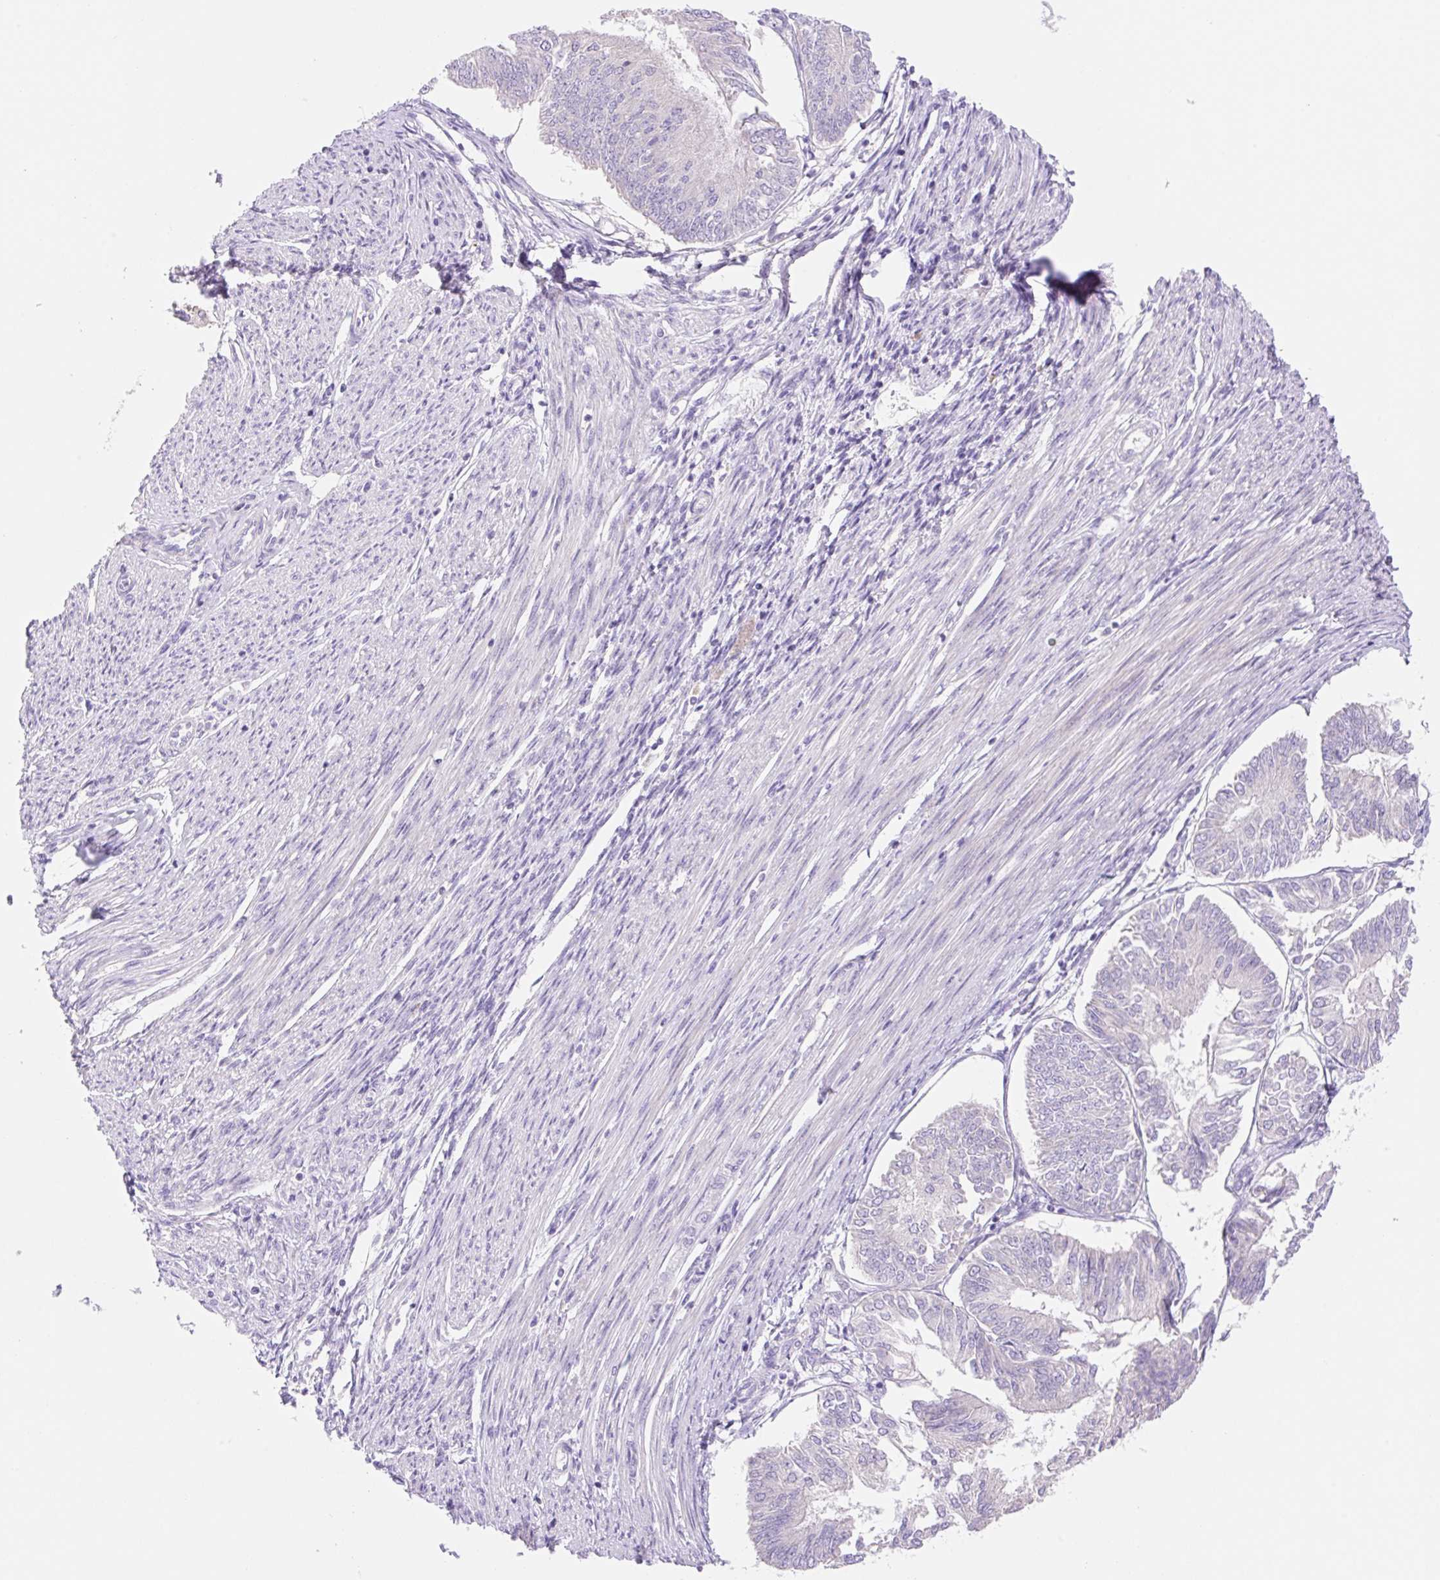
{"staining": {"intensity": "negative", "quantity": "none", "location": "none"}, "tissue": "endometrial cancer", "cell_type": "Tumor cells", "image_type": "cancer", "snomed": [{"axis": "morphology", "description": "Adenocarcinoma, NOS"}, {"axis": "topography", "description": "Endometrium"}], "caption": "Endometrial adenocarcinoma was stained to show a protein in brown. There is no significant staining in tumor cells.", "gene": "DENND5A", "patient": {"sex": "female", "age": 58}}